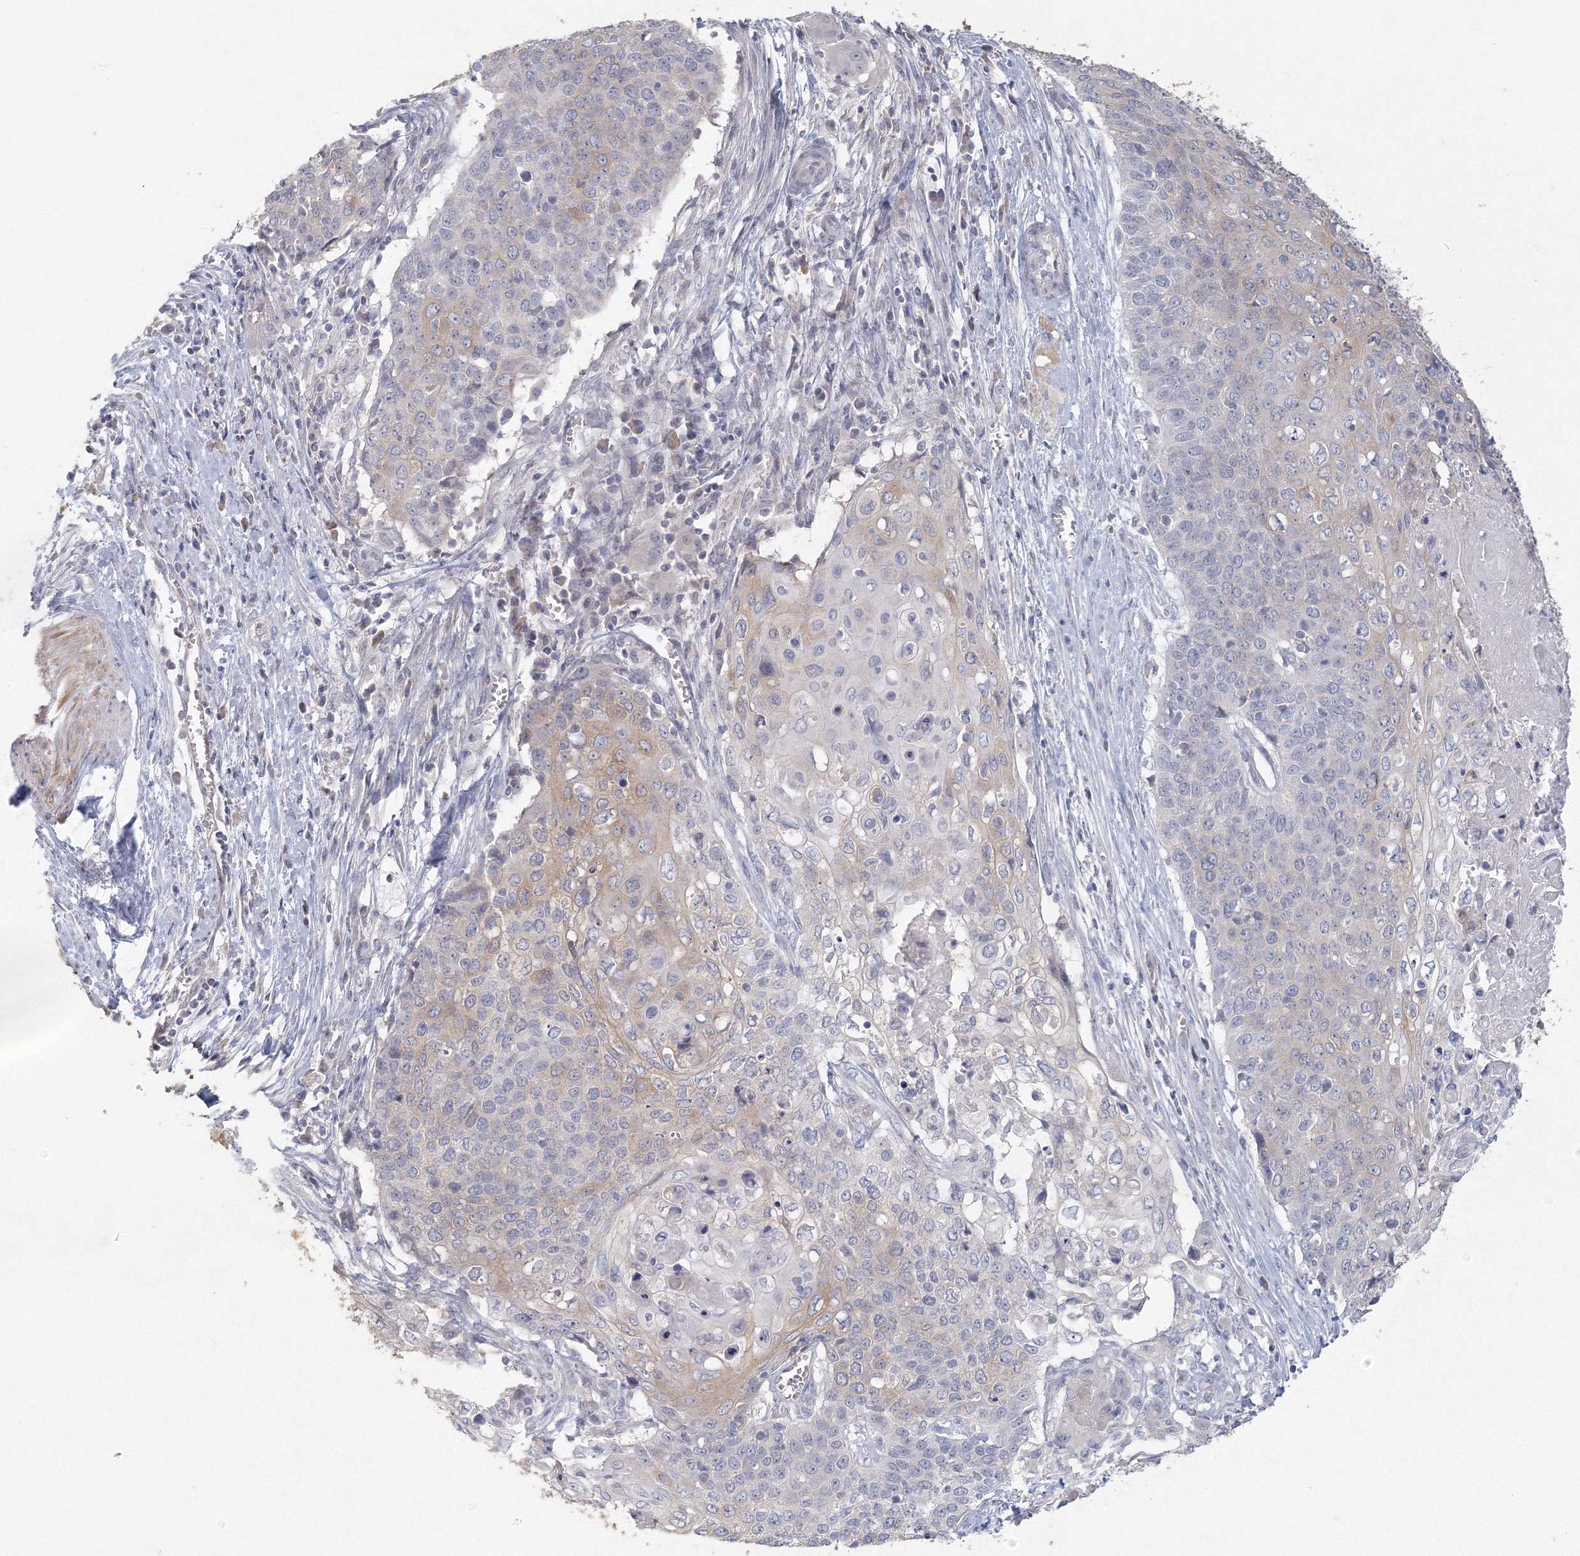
{"staining": {"intensity": "weak", "quantity": "25%-75%", "location": "cytoplasmic/membranous"}, "tissue": "cervical cancer", "cell_type": "Tumor cells", "image_type": "cancer", "snomed": [{"axis": "morphology", "description": "Squamous cell carcinoma, NOS"}, {"axis": "topography", "description": "Cervix"}], "caption": "Squamous cell carcinoma (cervical) was stained to show a protein in brown. There is low levels of weak cytoplasmic/membranous positivity in about 25%-75% of tumor cells. (DAB = brown stain, brightfield microscopy at high magnification).", "gene": "TACC2", "patient": {"sex": "female", "age": 39}}